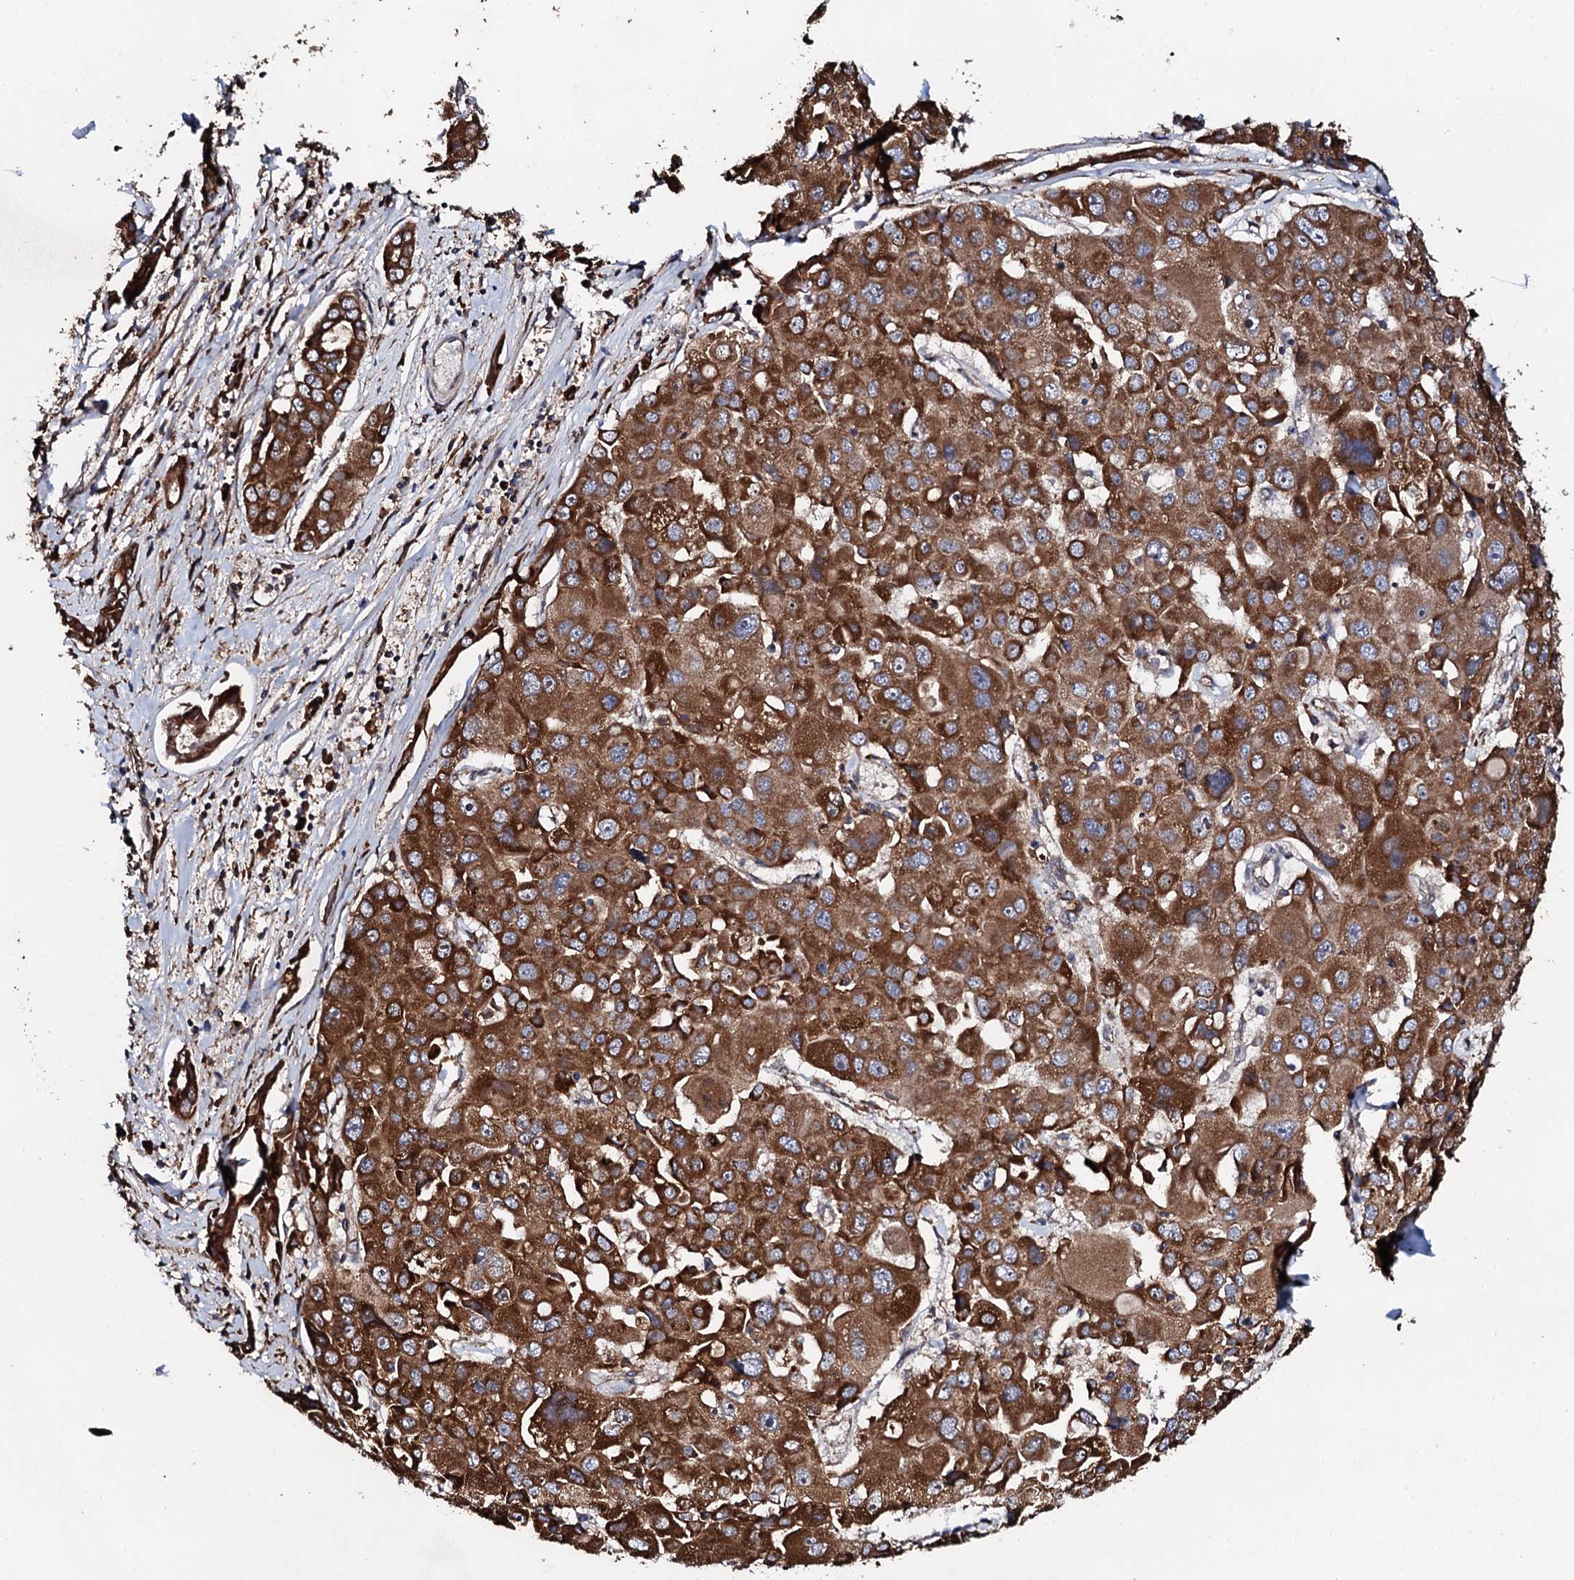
{"staining": {"intensity": "strong", "quantity": ">75%", "location": "cytoplasmic/membranous"}, "tissue": "liver cancer", "cell_type": "Tumor cells", "image_type": "cancer", "snomed": [{"axis": "morphology", "description": "Cholangiocarcinoma"}, {"axis": "topography", "description": "Liver"}], "caption": "Immunohistochemical staining of liver cancer (cholangiocarcinoma) demonstrates high levels of strong cytoplasmic/membranous expression in about >75% of tumor cells.", "gene": "CKAP5", "patient": {"sex": "male", "age": 67}}